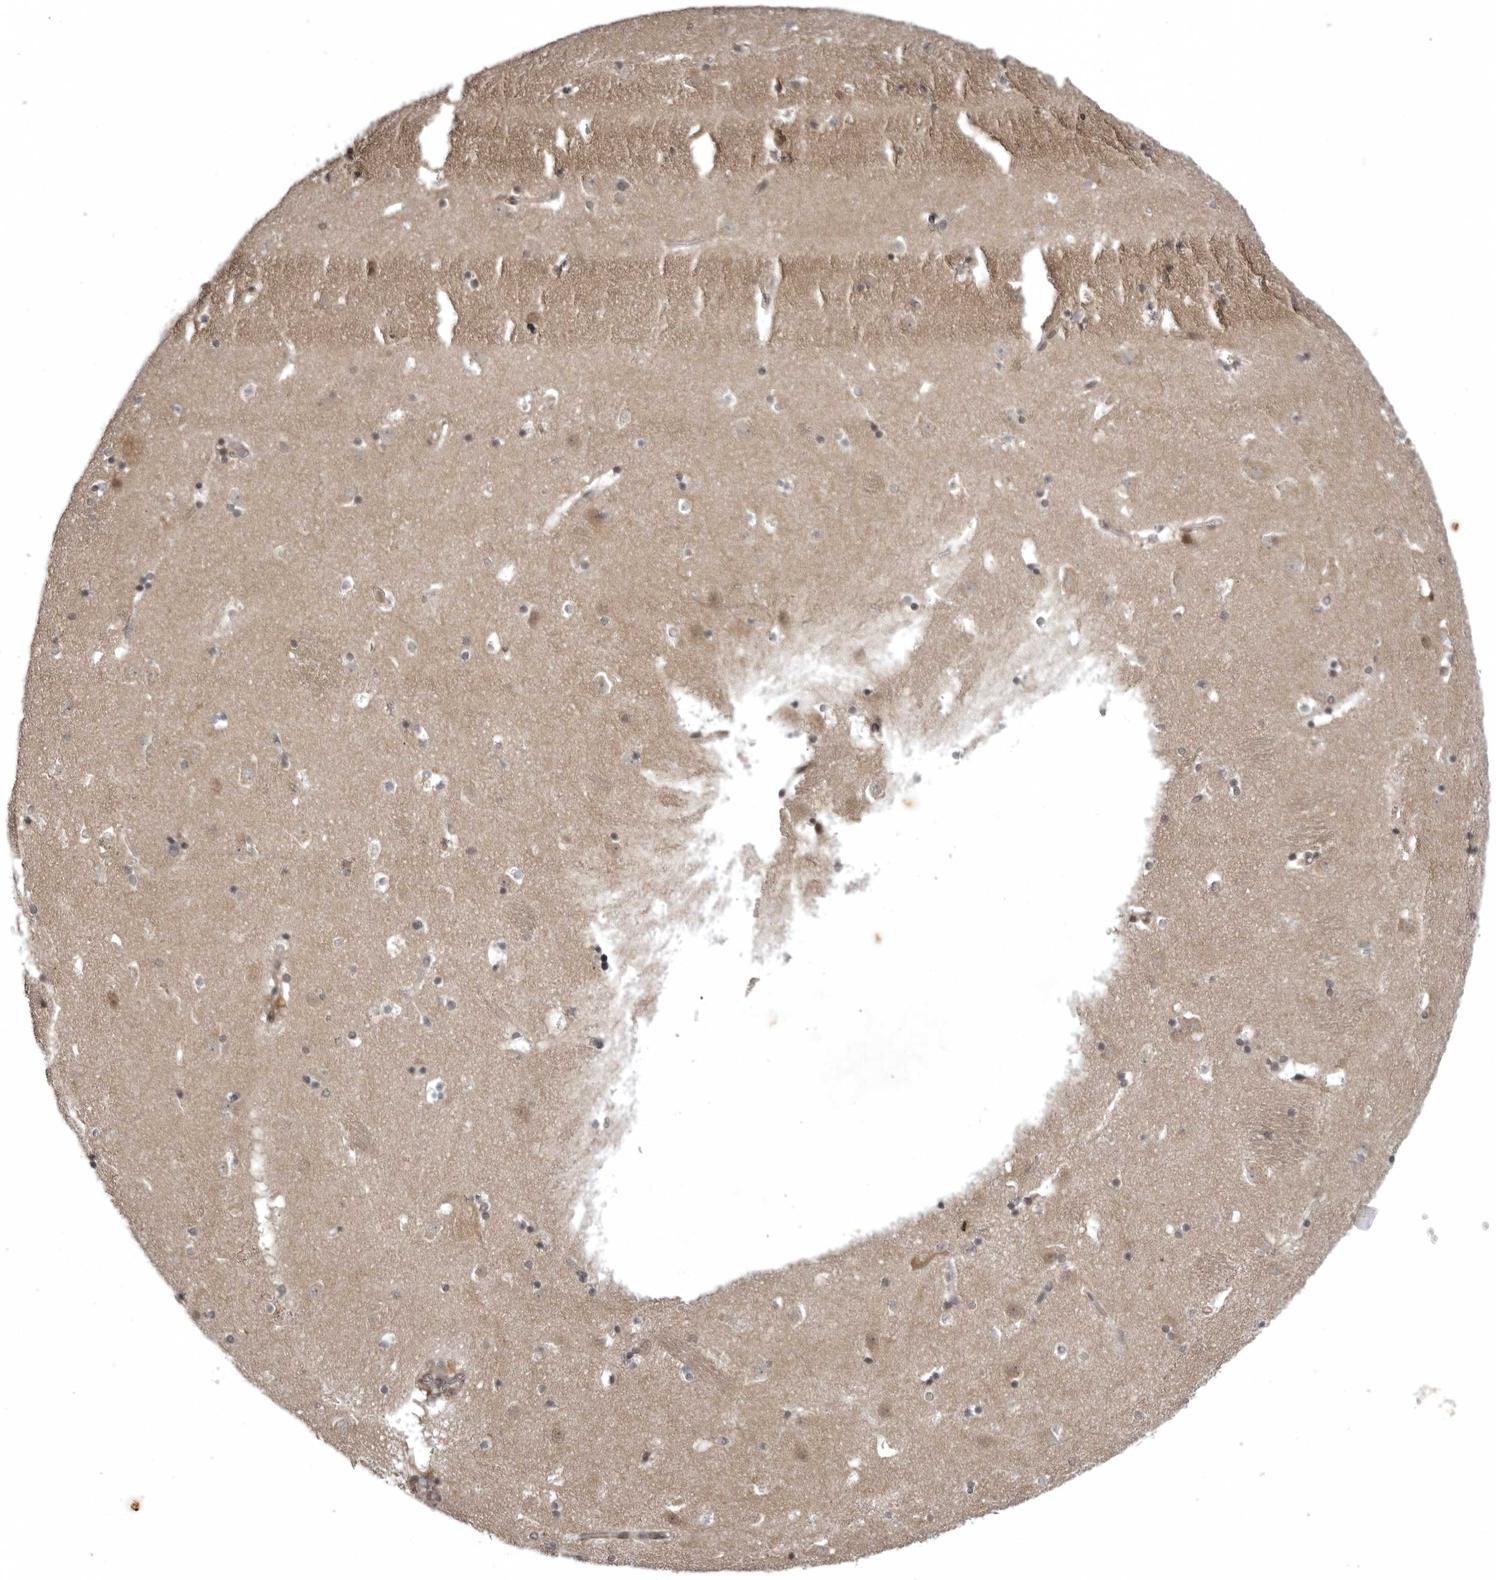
{"staining": {"intensity": "weak", "quantity": "<25%", "location": "nuclear"}, "tissue": "caudate", "cell_type": "Glial cells", "image_type": "normal", "snomed": [{"axis": "morphology", "description": "Normal tissue, NOS"}, {"axis": "topography", "description": "Lateral ventricle wall"}], "caption": "An immunohistochemistry micrograph of unremarkable caudate is shown. There is no staining in glial cells of caudate. (DAB IHC with hematoxylin counter stain).", "gene": "SNX16", "patient": {"sex": "male", "age": 45}}